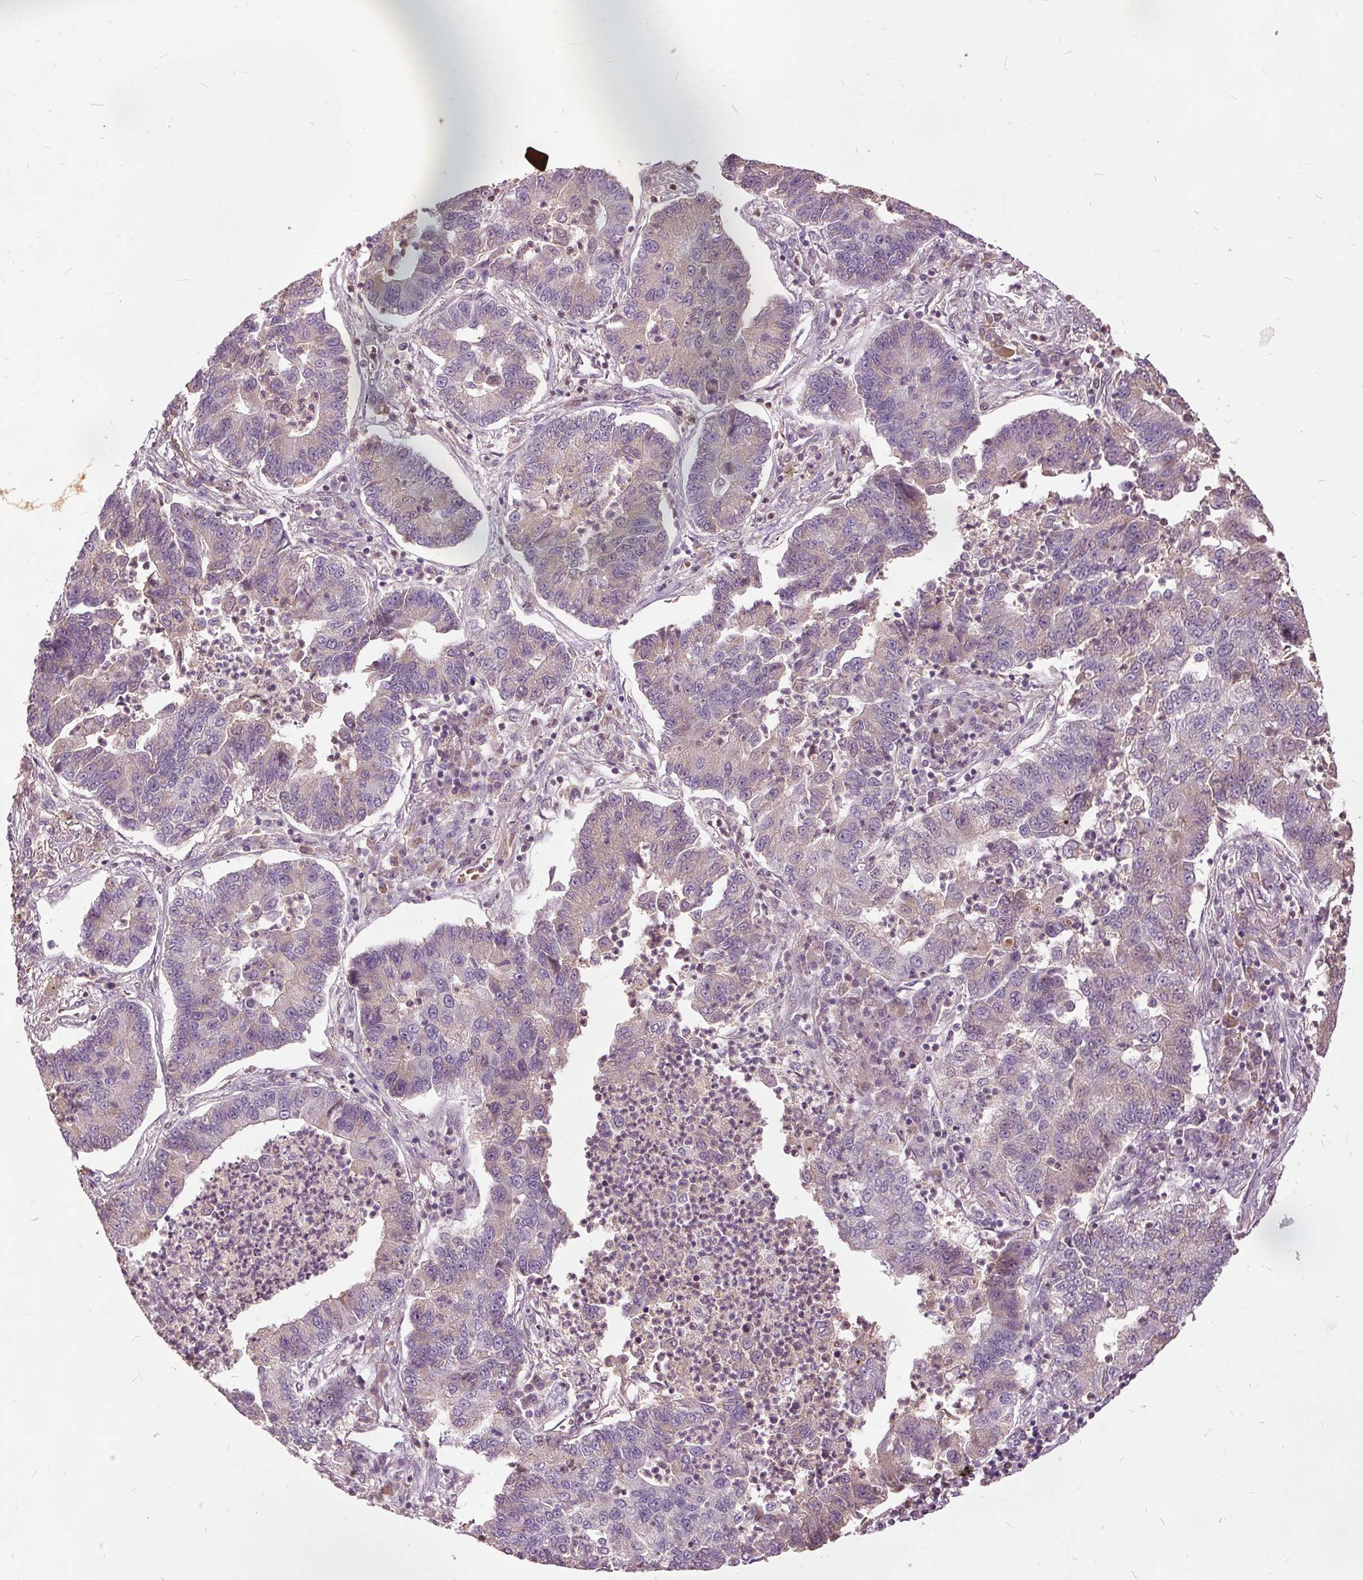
{"staining": {"intensity": "negative", "quantity": "none", "location": "none"}, "tissue": "lung cancer", "cell_type": "Tumor cells", "image_type": "cancer", "snomed": [{"axis": "morphology", "description": "Adenocarcinoma, NOS"}, {"axis": "topography", "description": "Lung"}], "caption": "Tumor cells show no significant positivity in lung cancer (adenocarcinoma).", "gene": "PDGFD", "patient": {"sex": "female", "age": 57}}